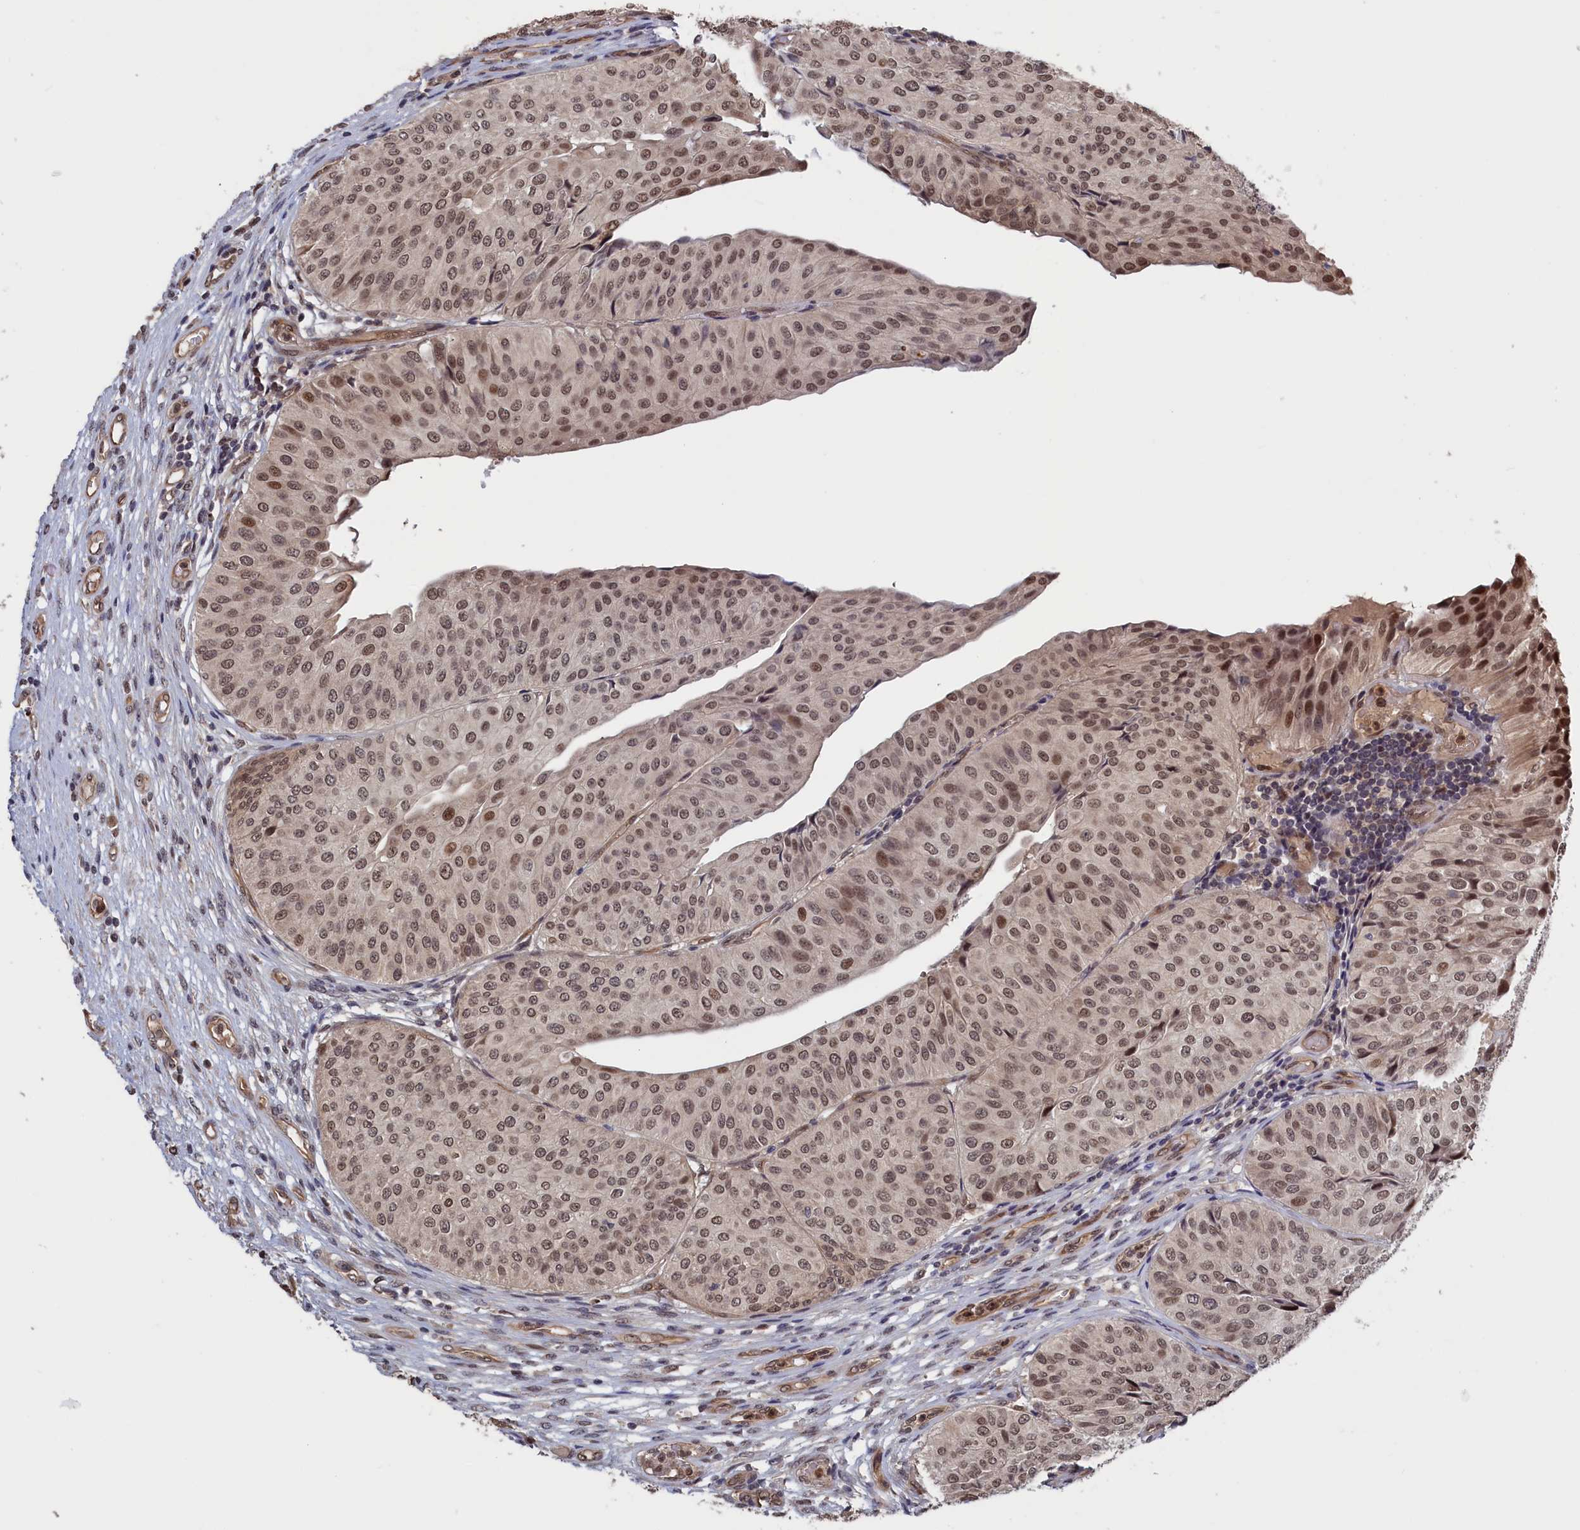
{"staining": {"intensity": "moderate", "quantity": ">75%", "location": "nuclear"}, "tissue": "urothelial cancer", "cell_type": "Tumor cells", "image_type": "cancer", "snomed": [{"axis": "morphology", "description": "Urothelial carcinoma, Low grade"}, {"axis": "topography", "description": "Urinary bladder"}], "caption": "Immunohistochemical staining of human low-grade urothelial carcinoma reveals moderate nuclear protein positivity in about >75% of tumor cells.", "gene": "PLP2", "patient": {"sex": "male", "age": 67}}